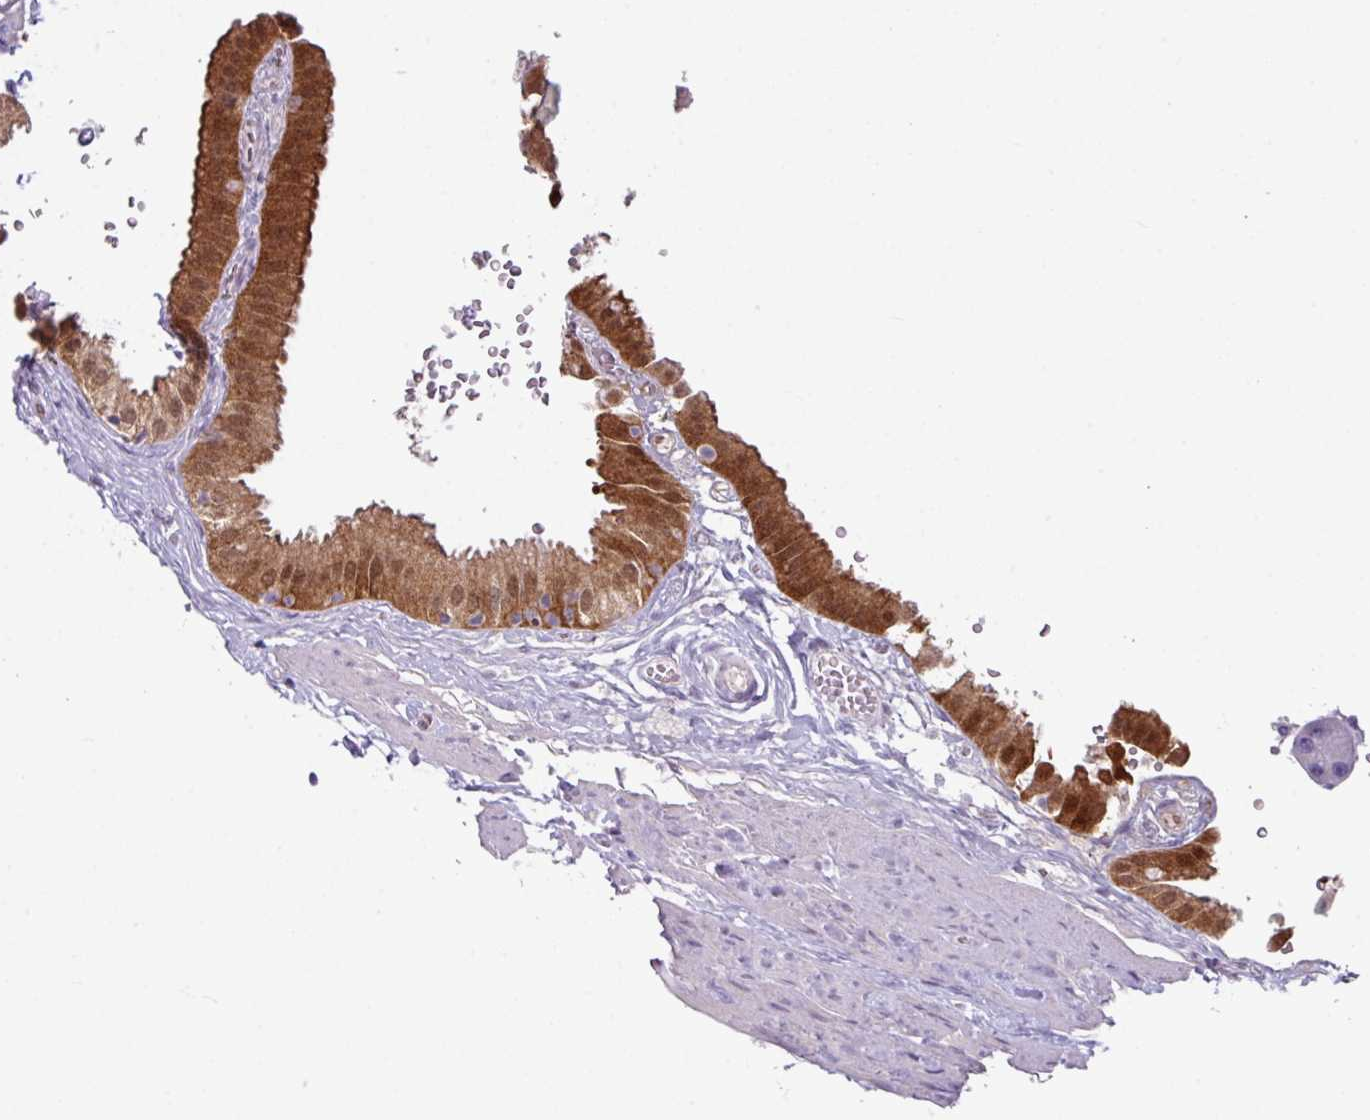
{"staining": {"intensity": "strong", "quantity": ">75%", "location": "cytoplasmic/membranous,nuclear"}, "tissue": "gallbladder", "cell_type": "Glandular cells", "image_type": "normal", "snomed": [{"axis": "morphology", "description": "Normal tissue, NOS"}, {"axis": "topography", "description": "Gallbladder"}], "caption": "A histopathology image of human gallbladder stained for a protein exhibits strong cytoplasmic/membranous,nuclear brown staining in glandular cells. (DAB IHC with brightfield microscopy, high magnification).", "gene": "TTLL12", "patient": {"sex": "female", "age": 61}}